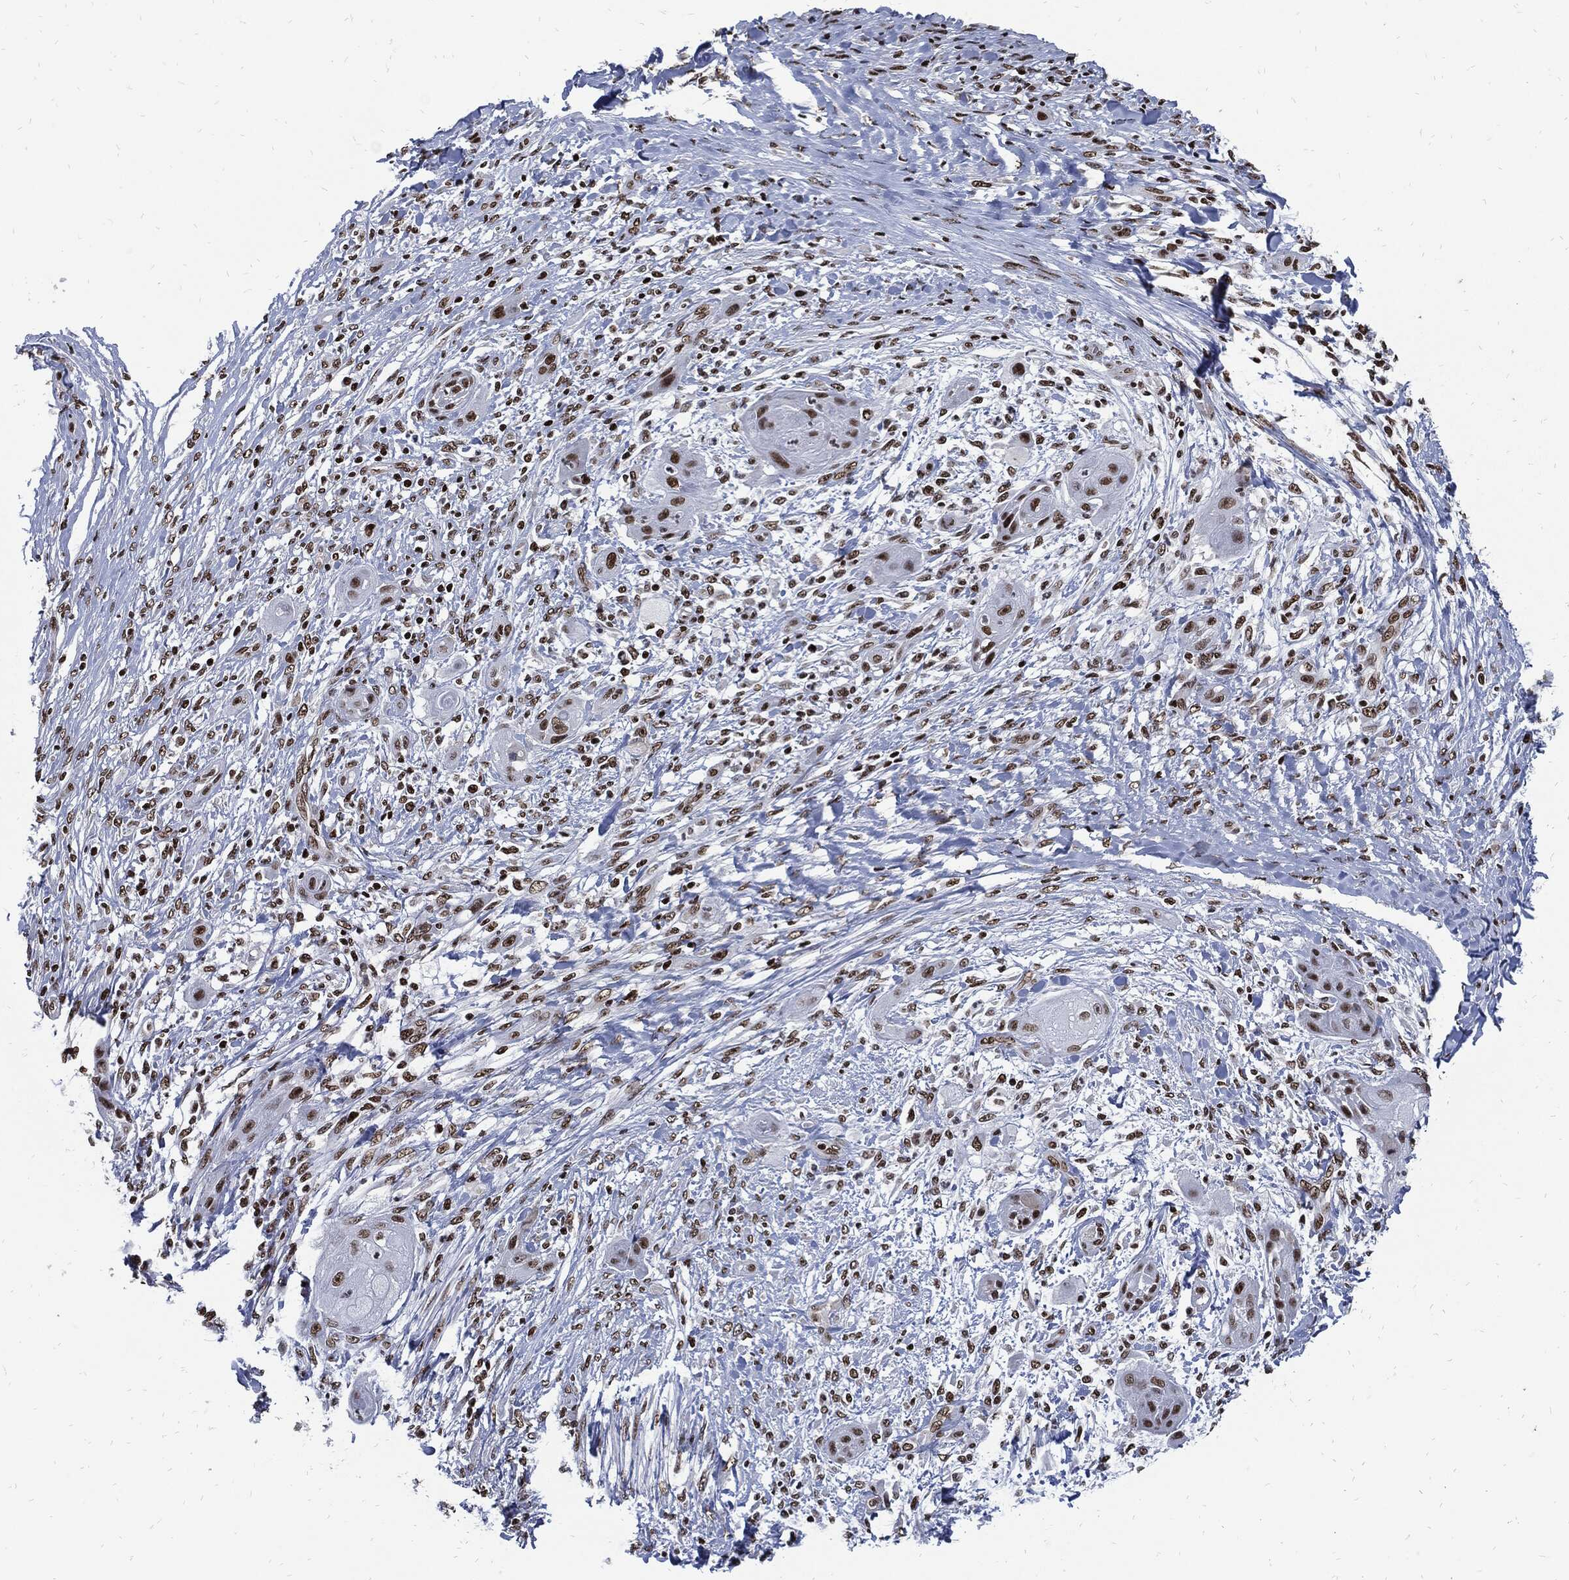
{"staining": {"intensity": "moderate", "quantity": ">75%", "location": "nuclear"}, "tissue": "skin cancer", "cell_type": "Tumor cells", "image_type": "cancer", "snomed": [{"axis": "morphology", "description": "Squamous cell carcinoma, NOS"}, {"axis": "topography", "description": "Skin"}], "caption": "Skin cancer was stained to show a protein in brown. There is medium levels of moderate nuclear expression in approximately >75% of tumor cells. (Brightfield microscopy of DAB IHC at high magnification).", "gene": "TERF2", "patient": {"sex": "male", "age": 62}}